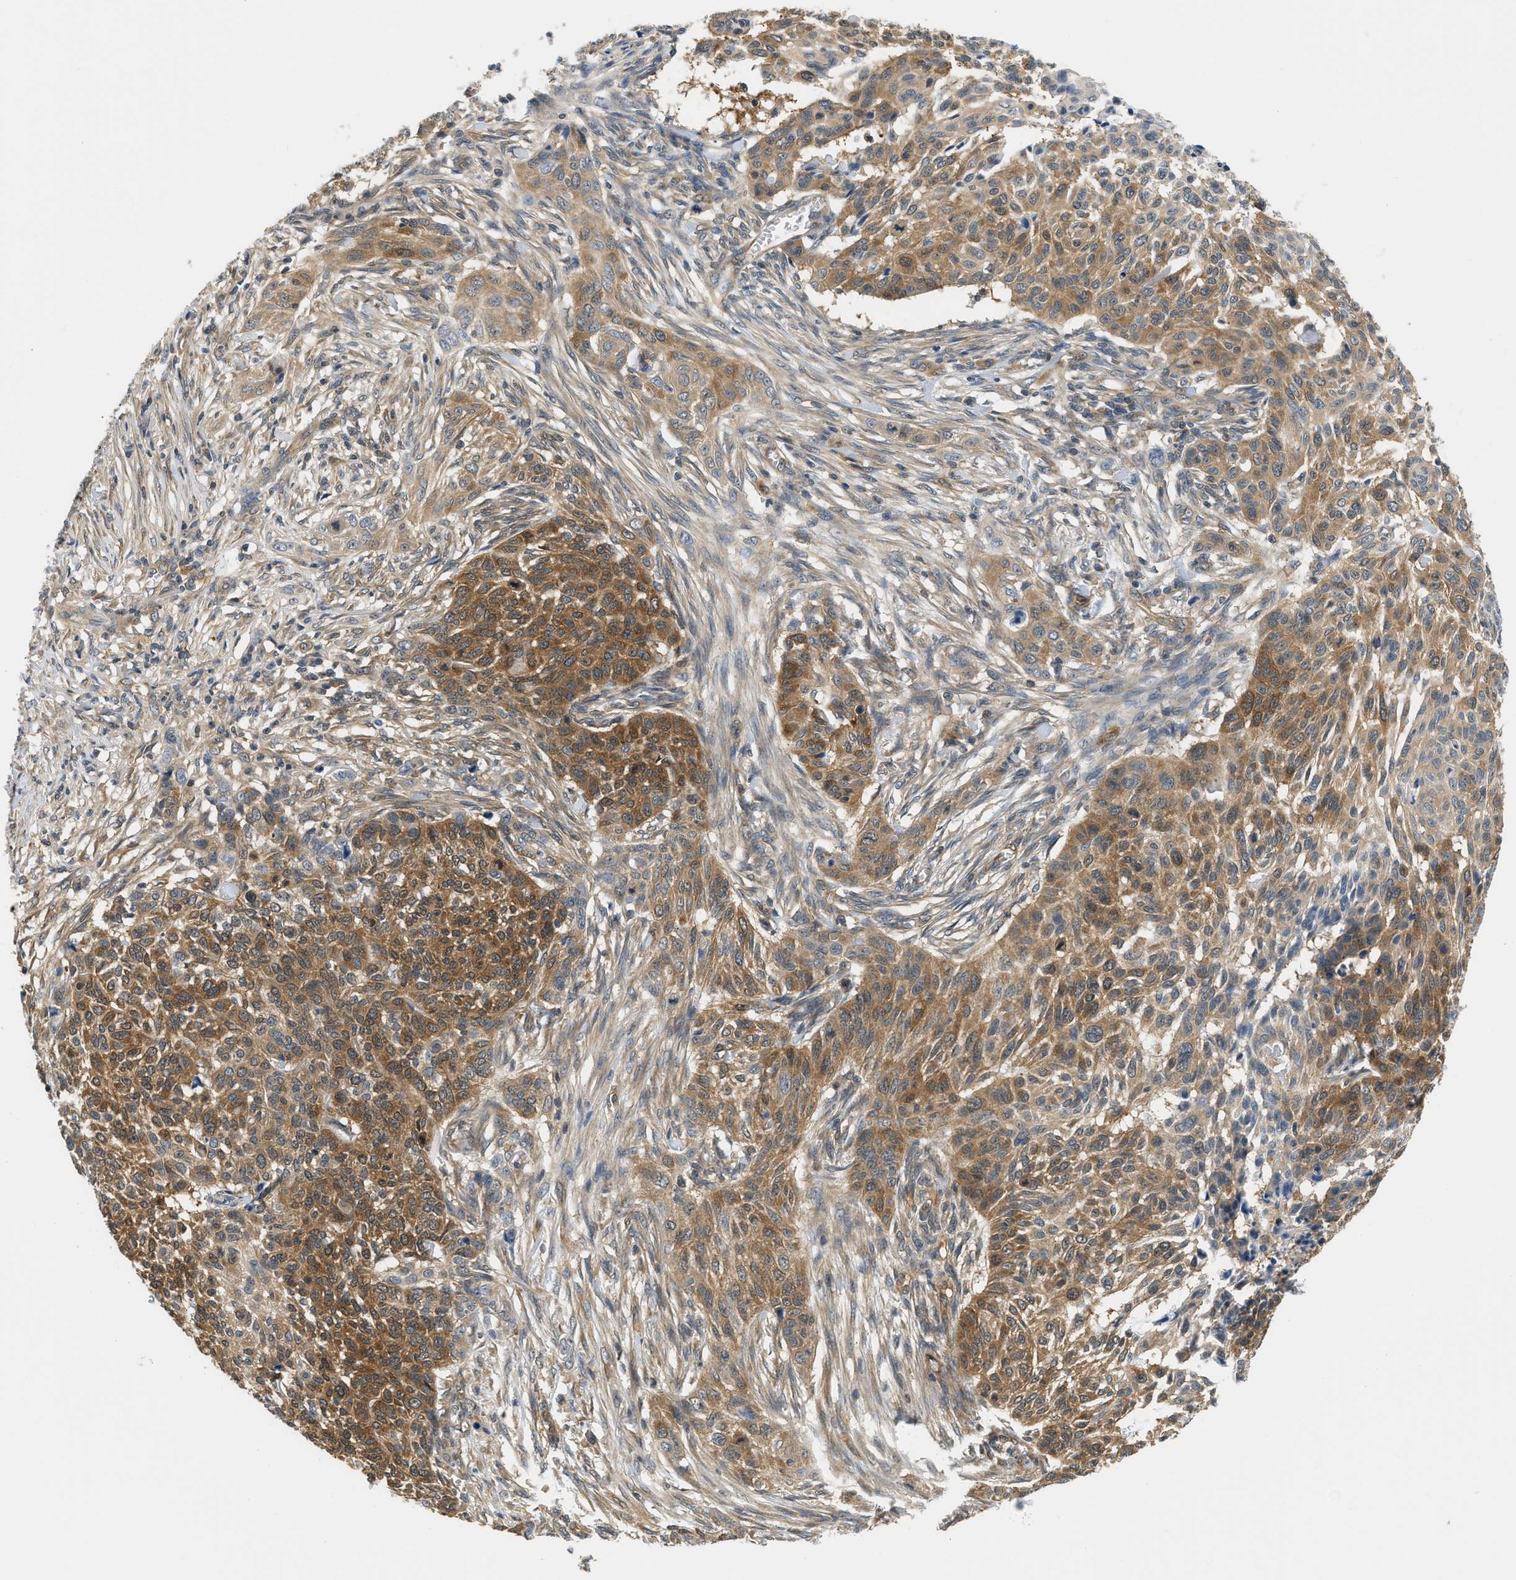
{"staining": {"intensity": "moderate", "quantity": ">75%", "location": "cytoplasmic/membranous"}, "tissue": "skin cancer", "cell_type": "Tumor cells", "image_type": "cancer", "snomed": [{"axis": "morphology", "description": "Basal cell carcinoma"}, {"axis": "topography", "description": "Skin"}], "caption": "Human skin basal cell carcinoma stained for a protein (brown) shows moderate cytoplasmic/membranous positive expression in about >75% of tumor cells.", "gene": "EIF4EBP2", "patient": {"sex": "male", "age": 85}}